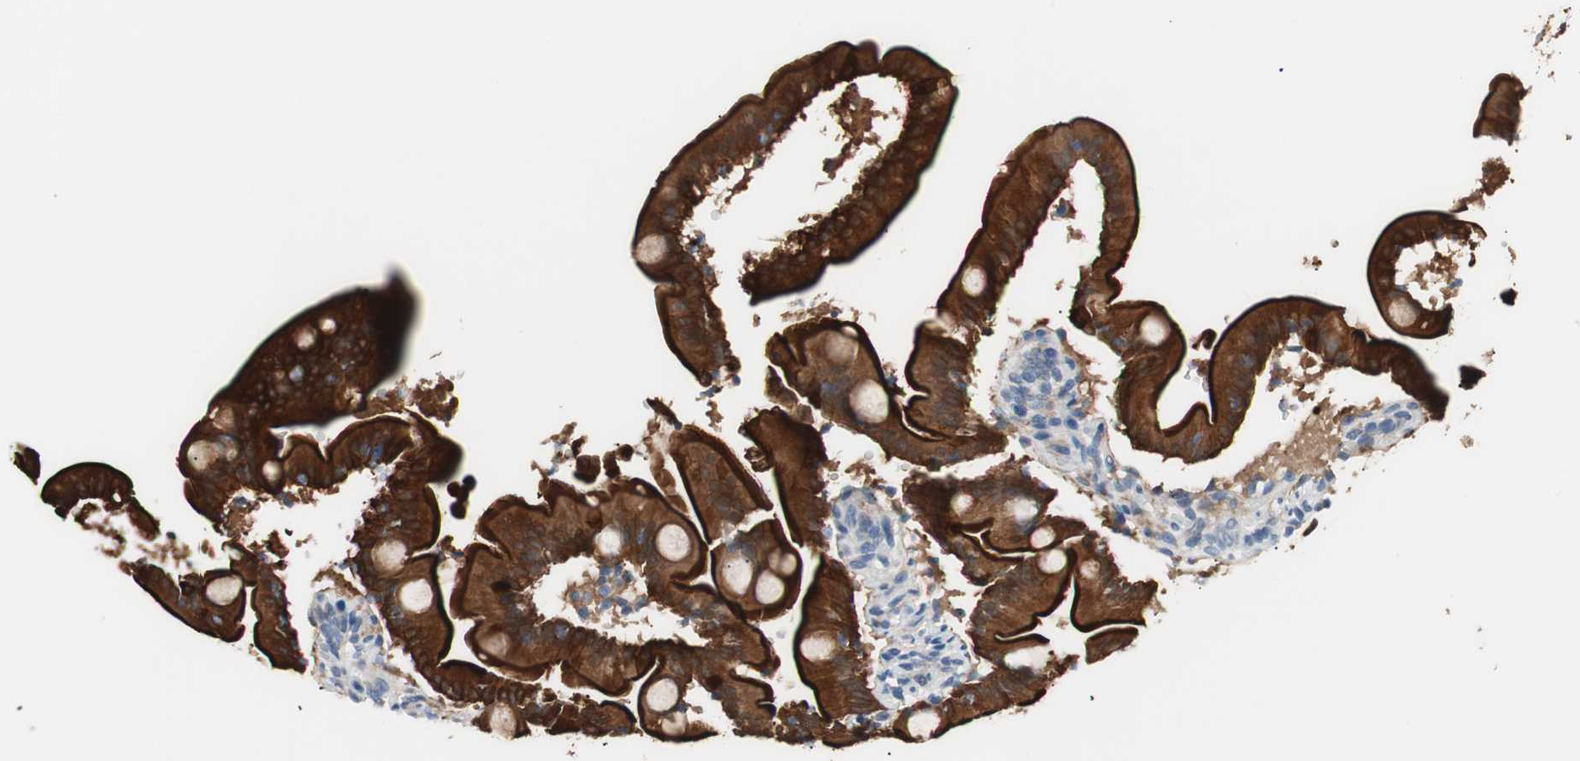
{"staining": {"intensity": "strong", "quantity": ">75%", "location": "cytoplasmic/membranous"}, "tissue": "duodenum", "cell_type": "Glandular cells", "image_type": "normal", "snomed": [{"axis": "morphology", "description": "Normal tissue, NOS"}, {"axis": "topography", "description": "Duodenum"}], "caption": "Human duodenum stained for a protein (brown) reveals strong cytoplasmic/membranous positive staining in approximately >75% of glandular cells.", "gene": "VIL1", "patient": {"sex": "male", "age": 54}}